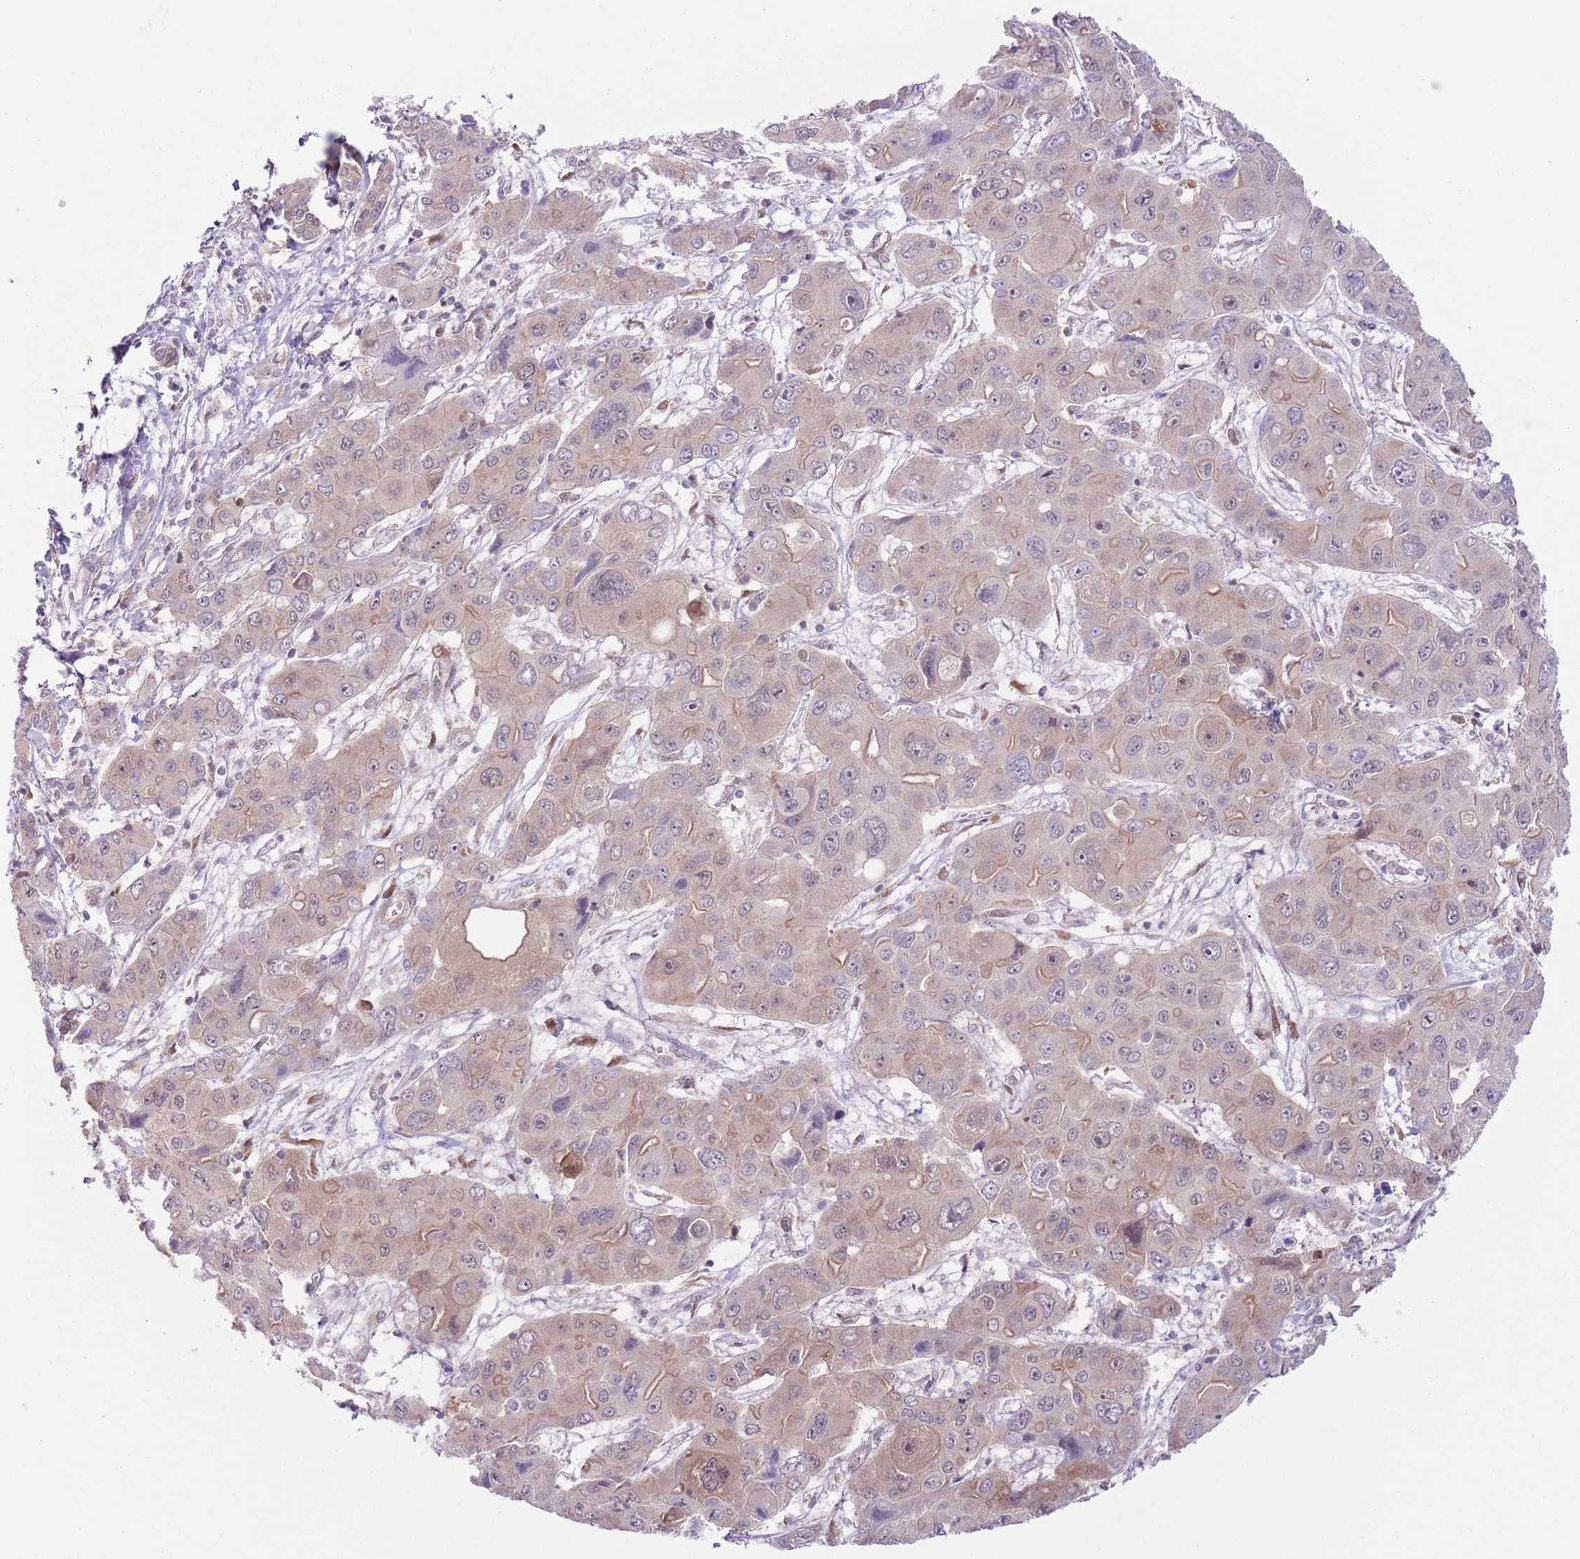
{"staining": {"intensity": "weak", "quantity": "<25%", "location": "cytoplasmic/membranous"}, "tissue": "liver cancer", "cell_type": "Tumor cells", "image_type": "cancer", "snomed": [{"axis": "morphology", "description": "Cholangiocarcinoma"}, {"axis": "topography", "description": "Liver"}], "caption": "Immunohistochemistry histopathology image of neoplastic tissue: human cholangiocarcinoma (liver) stained with DAB (3,3'-diaminobenzidine) displays no significant protein expression in tumor cells.", "gene": "COPE", "patient": {"sex": "male", "age": 67}}